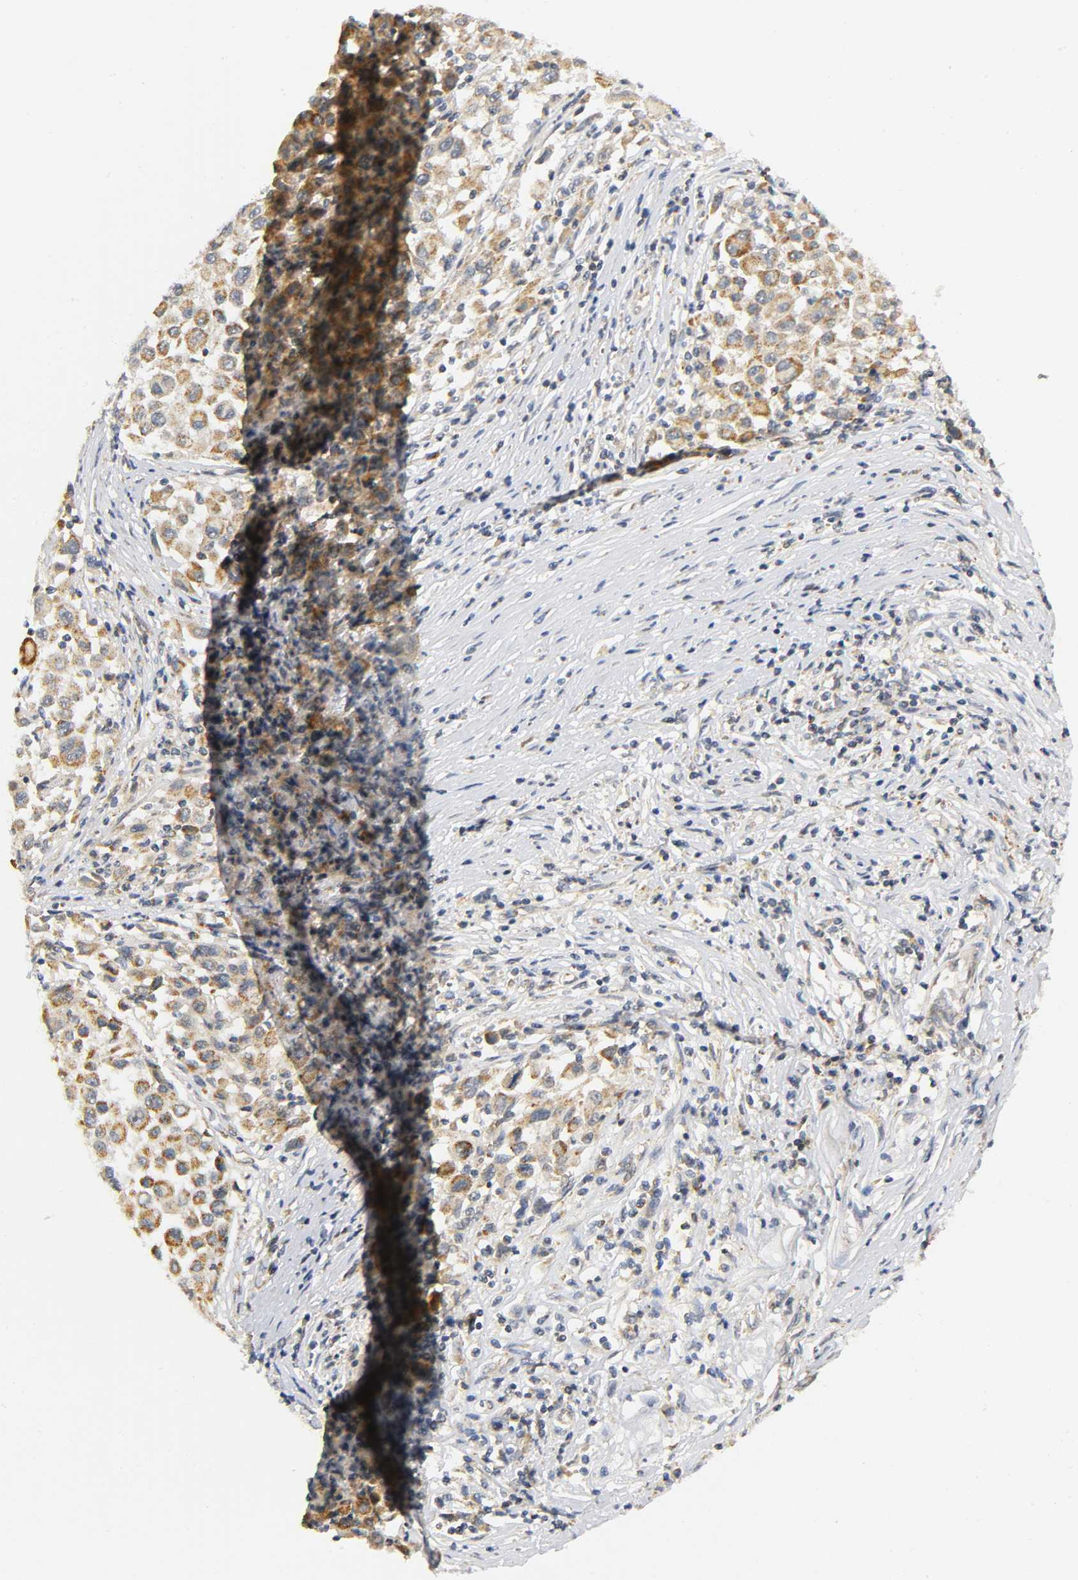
{"staining": {"intensity": "moderate", "quantity": ">75%", "location": "cytoplasmic/membranous"}, "tissue": "melanoma", "cell_type": "Tumor cells", "image_type": "cancer", "snomed": [{"axis": "morphology", "description": "Malignant melanoma, Metastatic site"}, {"axis": "topography", "description": "Lymph node"}], "caption": "IHC image of neoplastic tissue: human malignant melanoma (metastatic site) stained using immunohistochemistry (IHC) exhibits medium levels of moderate protein expression localized specifically in the cytoplasmic/membranous of tumor cells, appearing as a cytoplasmic/membranous brown color.", "gene": "NRP1", "patient": {"sex": "male", "age": 61}}